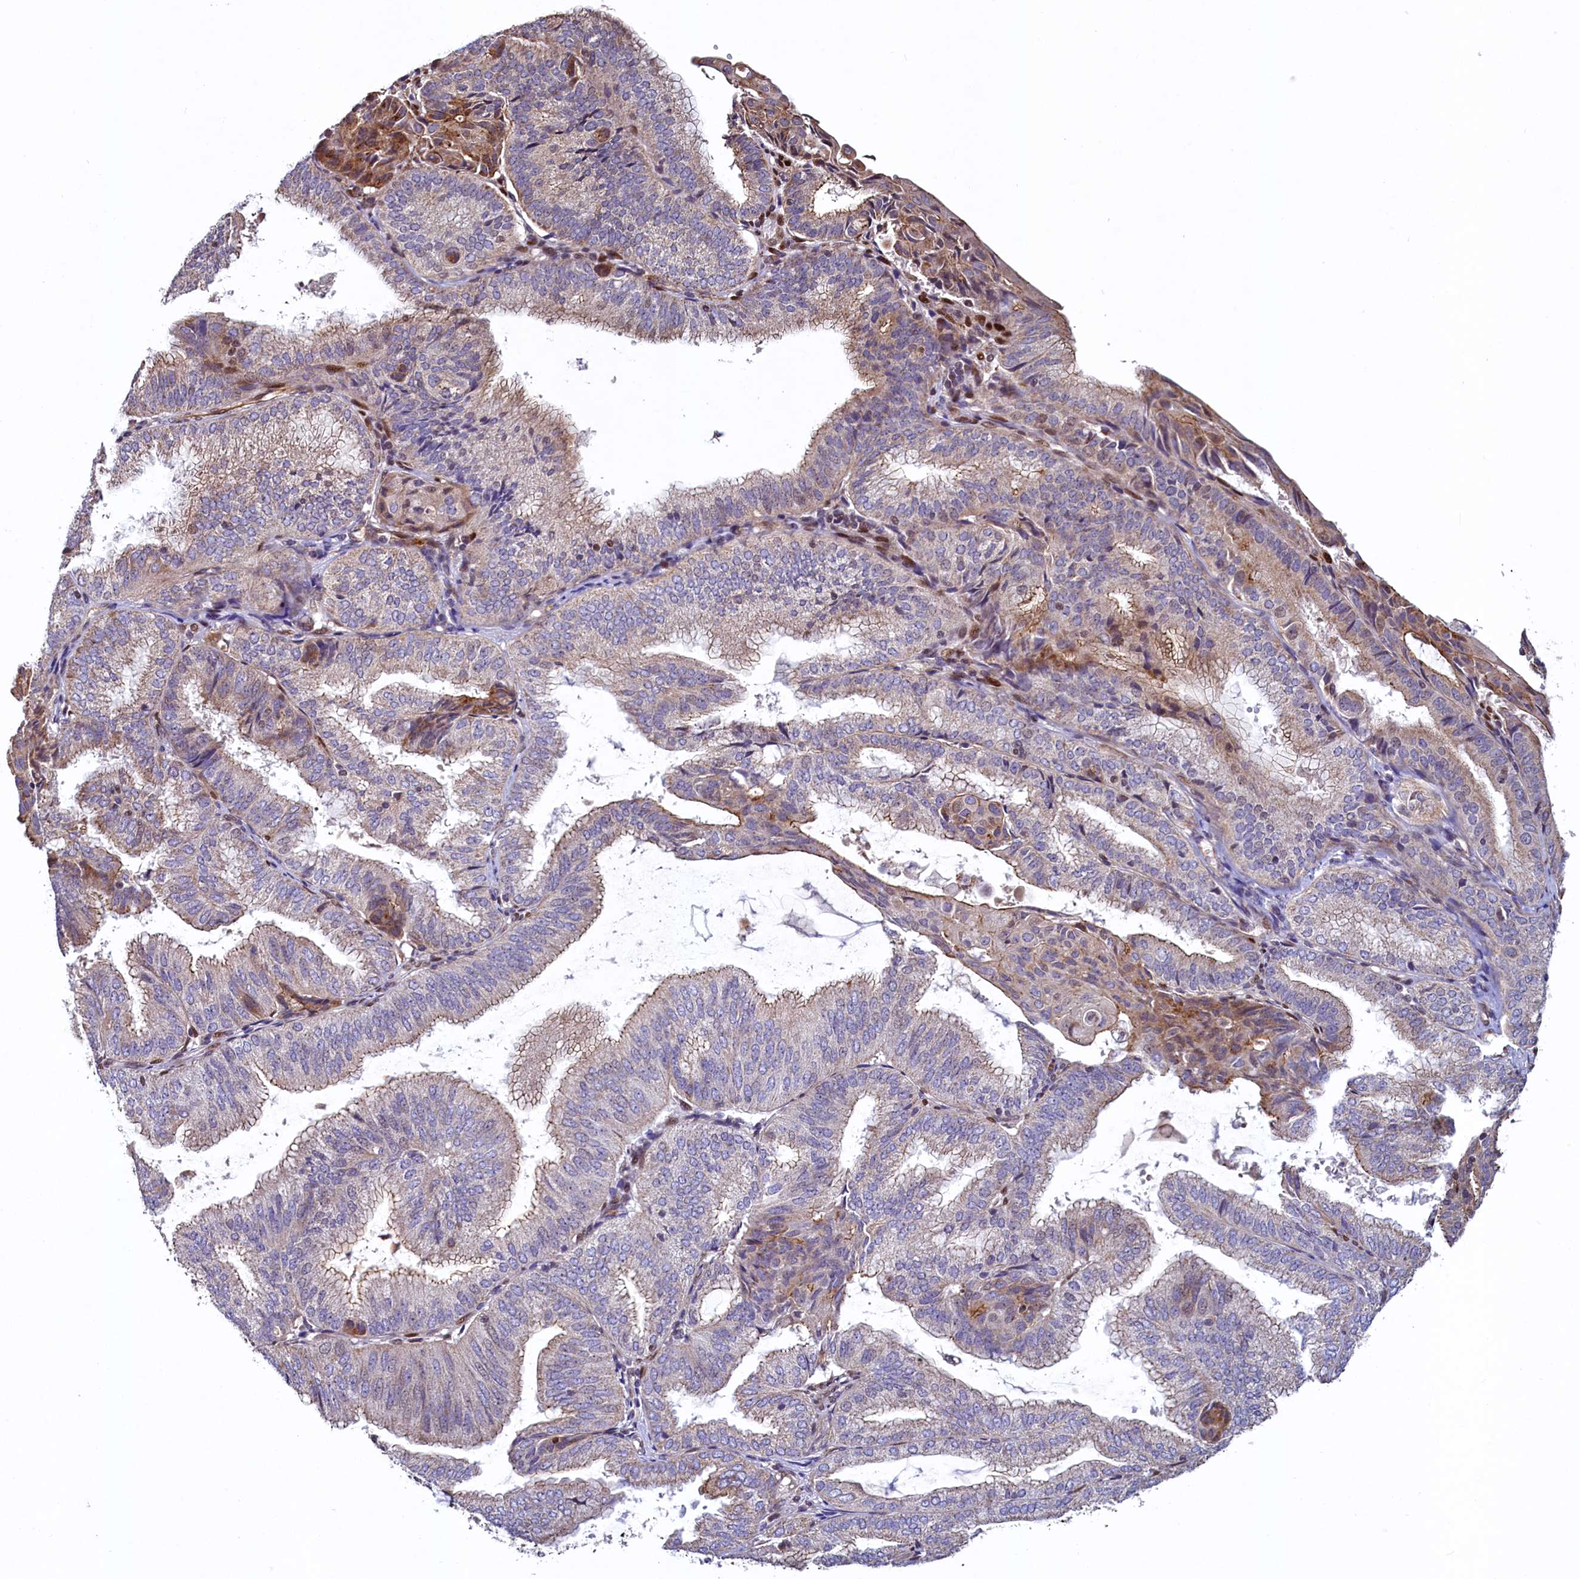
{"staining": {"intensity": "moderate", "quantity": "25%-75%", "location": "cytoplasmic/membranous,nuclear"}, "tissue": "endometrial cancer", "cell_type": "Tumor cells", "image_type": "cancer", "snomed": [{"axis": "morphology", "description": "Adenocarcinoma, NOS"}, {"axis": "topography", "description": "Endometrium"}], "caption": "Protein expression analysis of human endometrial cancer reveals moderate cytoplasmic/membranous and nuclear staining in about 25%-75% of tumor cells. (DAB = brown stain, brightfield microscopy at high magnification).", "gene": "ZNF577", "patient": {"sex": "female", "age": 49}}